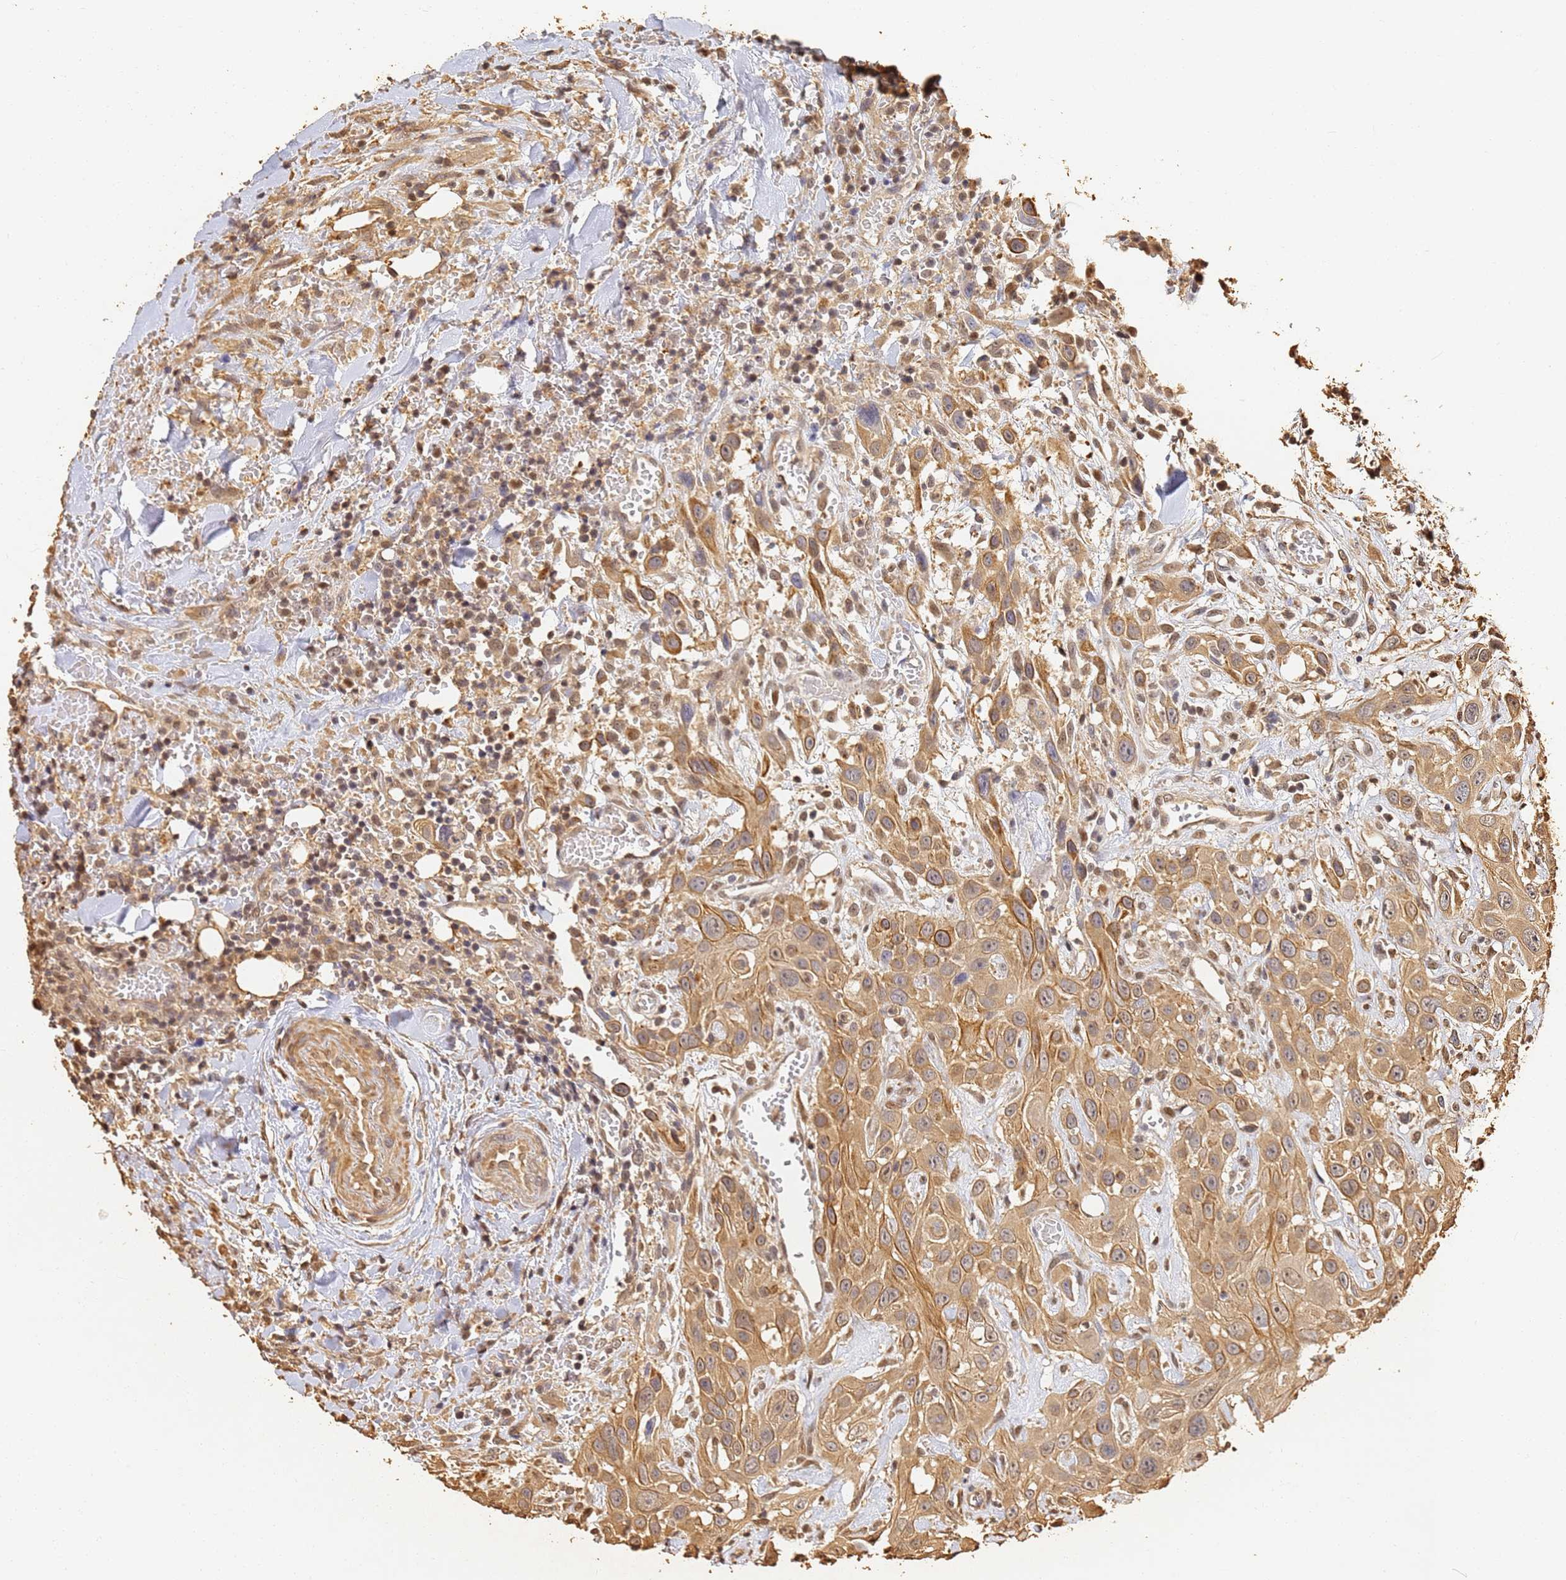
{"staining": {"intensity": "moderate", "quantity": ">75%", "location": "cytoplasmic/membranous,nuclear"}, "tissue": "head and neck cancer", "cell_type": "Tumor cells", "image_type": "cancer", "snomed": [{"axis": "morphology", "description": "Squamous cell carcinoma, NOS"}, {"axis": "topography", "description": "Head-Neck"}], "caption": "IHC image of head and neck cancer stained for a protein (brown), which reveals medium levels of moderate cytoplasmic/membranous and nuclear positivity in approximately >75% of tumor cells.", "gene": "JAK2", "patient": {"sex": "male", "age": 81}}